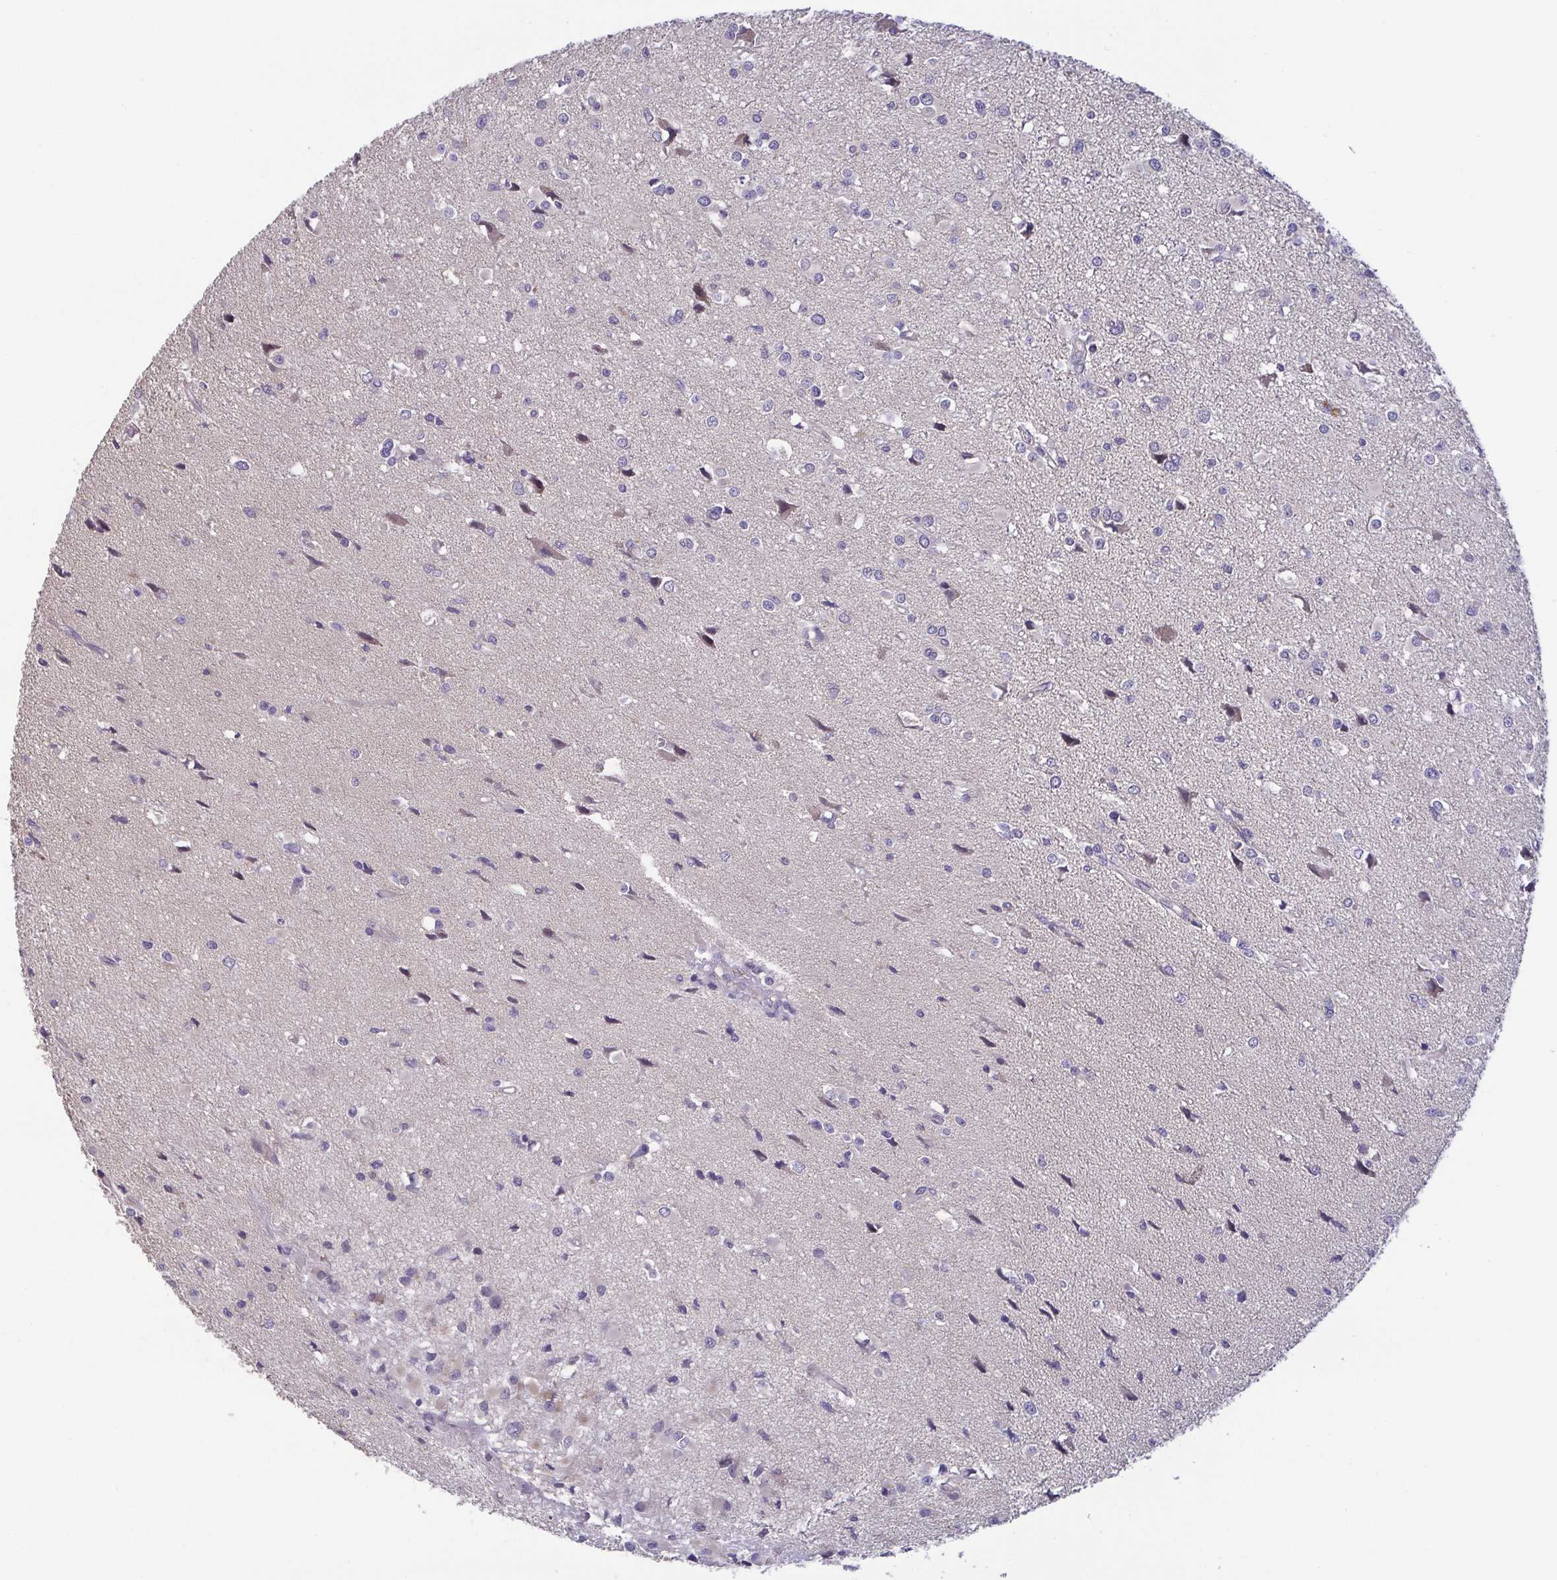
{"staining": {"intensity": "negative", "quantity": "none", "location": "none"}, "tissue": "glioma", "cell_type": "Tumor cells", "image_type": "cancer", "snomed": [{"axis": "morphology", "description": "Glioma, malignant, High grade"}, {"axis": "topography", "description": "Brain"}], "caption": "Immunohistochemistry (IHC) micrograph of malignant high-grade glioma stained for a protein (brown), which displays no staining in tumor cells.", "gene": "OSBPL7", "patient": {"sex": "male", "age": 54}}